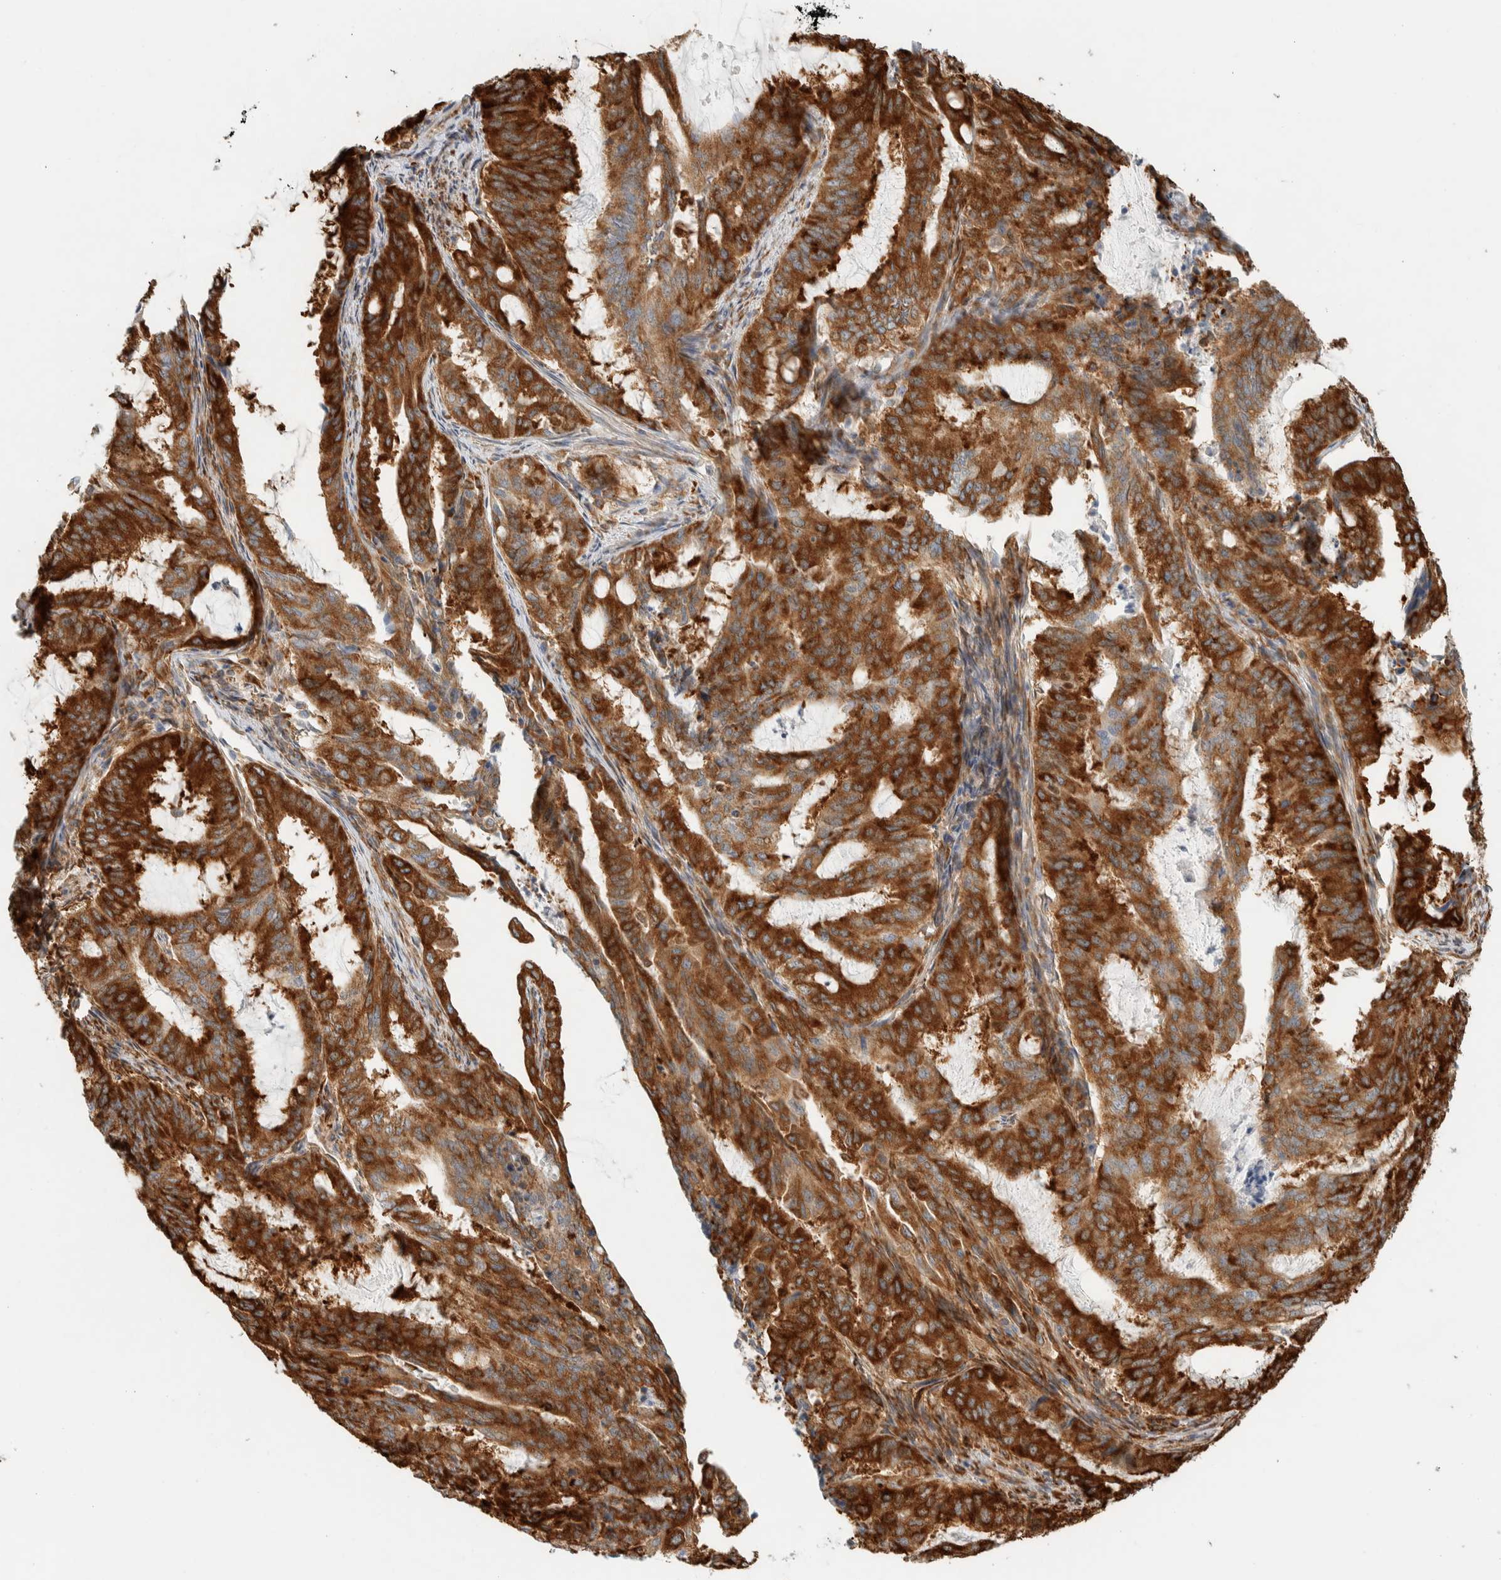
{"staining": {"intensity": "strong", "quantity": ">75%", "location": "cytoplasmic/membranous"}, "tissue": "endometrial cancer", "cell_type": "Tumor cells", "image_type": "cancer", "snomed": [{"axis": "morphology", "description": "Adenocarcinoma, NOS"}, {"axis": "topography", "description": "Endometrium"}], "caption": "Endometrial cancer (adenocarcinoma) stained with a protein marker displays strong staining in tumor cells.", "gene": "LLGL2", "patient": {"sex": "female", "age": 51}}